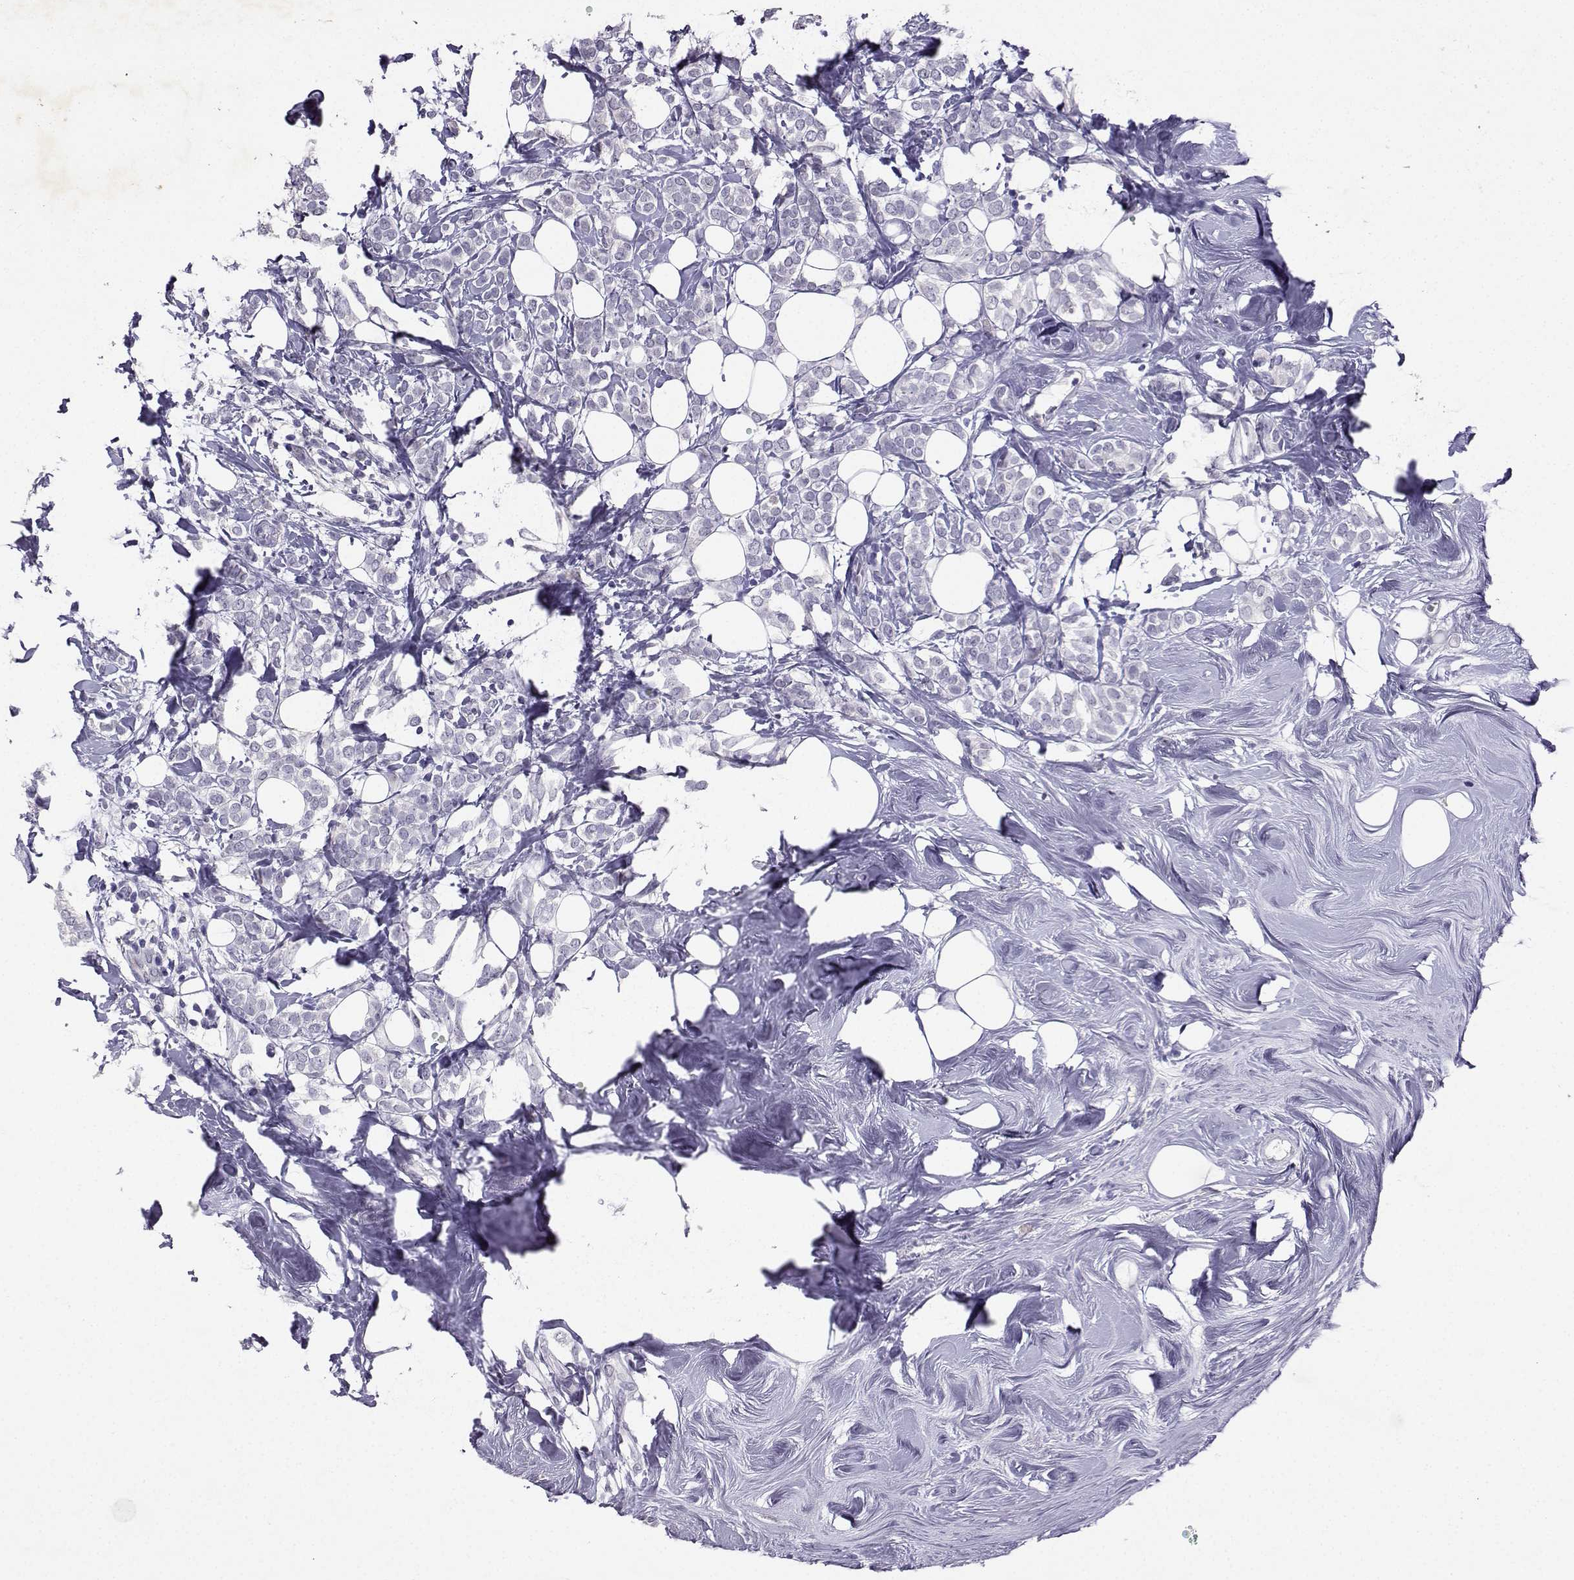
{"staining": {"intensity": "negative", "quantity": "none", "location": "none"}, "tissue": "breast cancer", "cell_type": "Tumor cells", "image_type": "cancer", "snomed": [{"axis": "morphology", "description": "Lobular carcinoma"}, {"axis": "topography", "description": "Breast"}], "caption": "Breast lobular carcinoma was stained to show a protein in brown. There is no significant positivity in tumor cells.", "gene": "TBR1", "patient": {"sex": "female", "age": 49}}